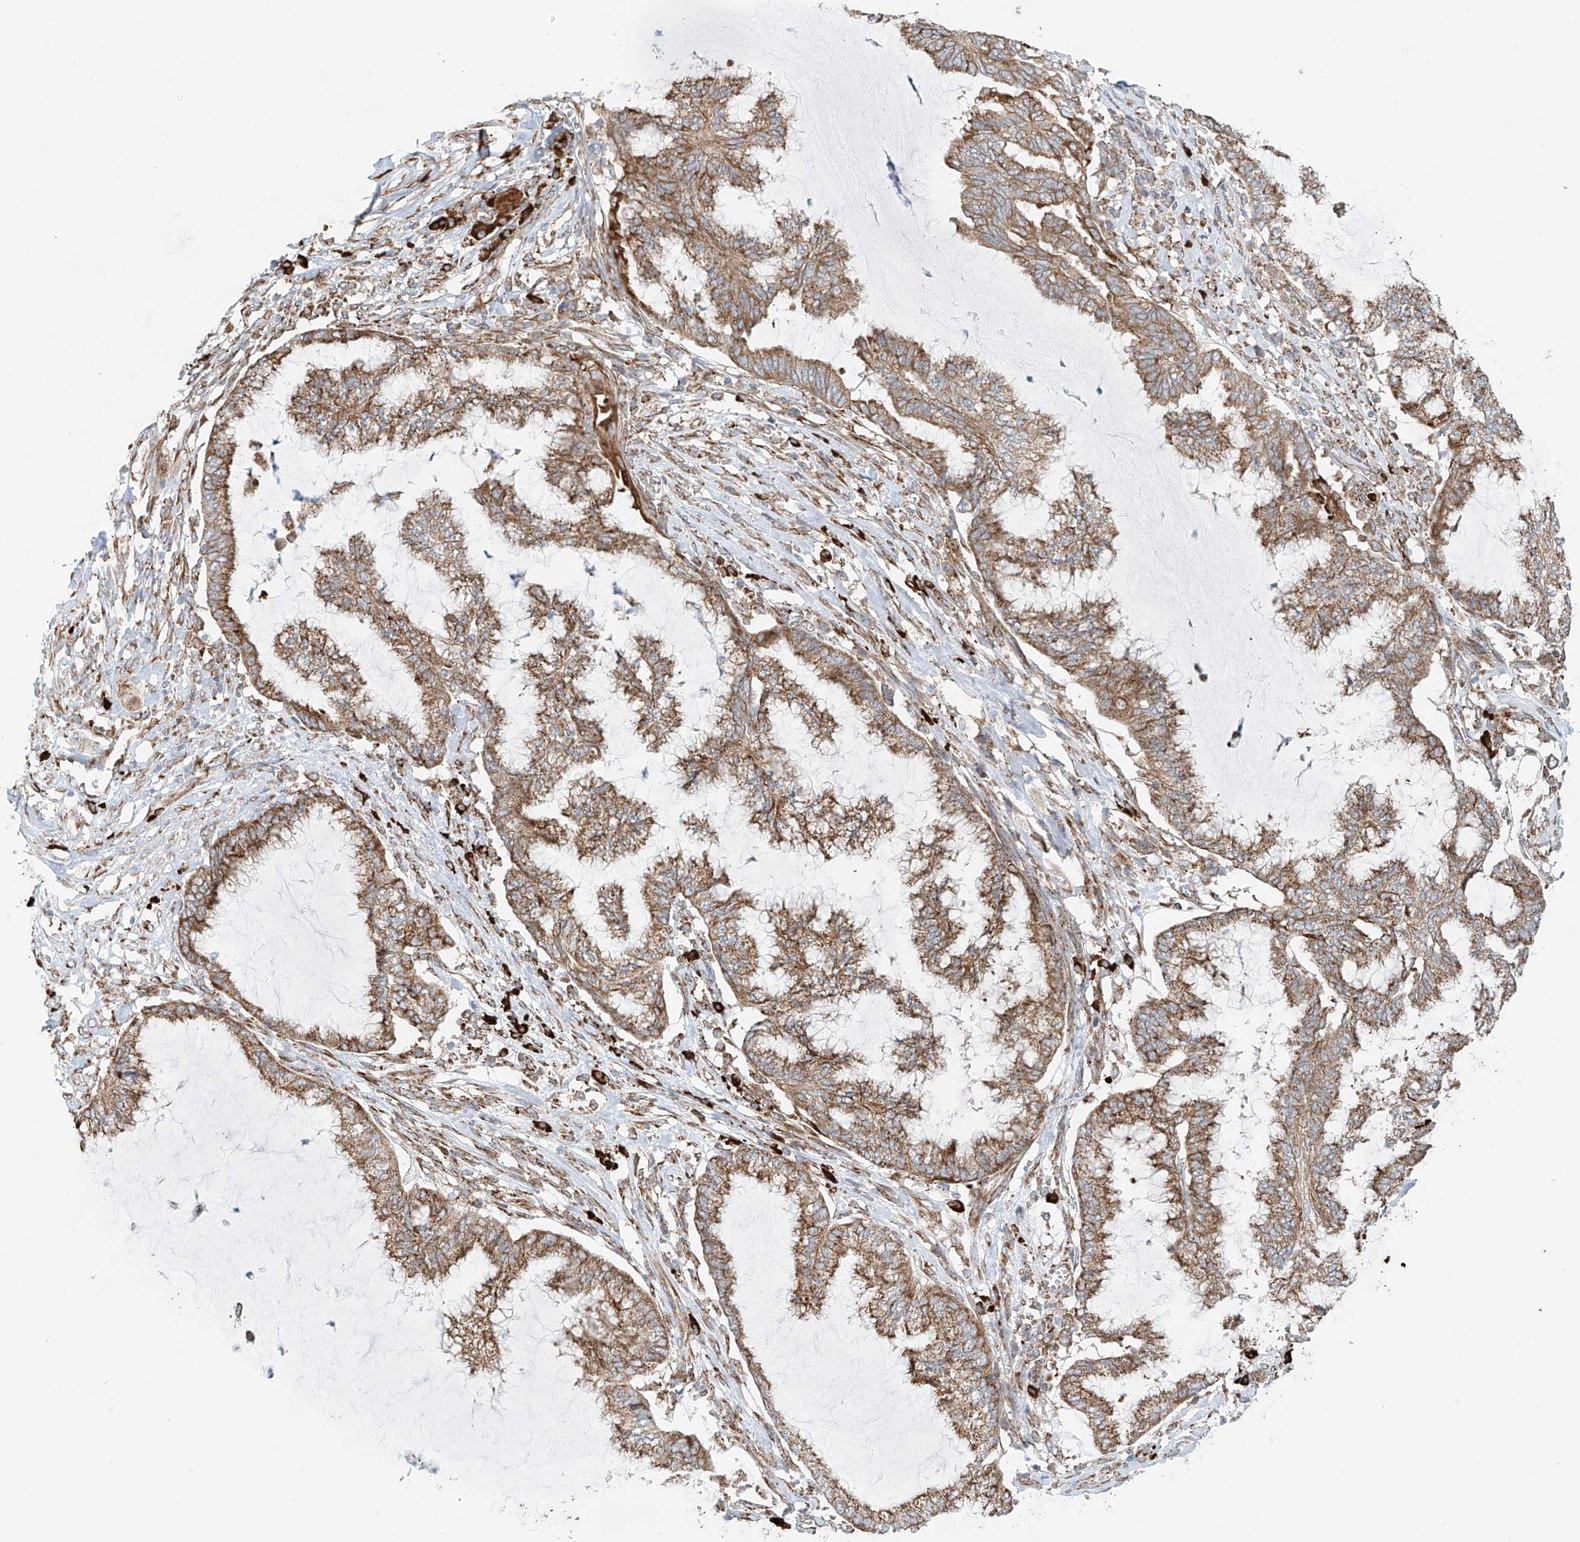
{"staining": {"intensity": "moderate", "quantity": ">75%", "location": "cytoplasmic/membranous"}, "tissue": "endometrial cancer", "cell_type": "Tumor cells", "image_type": "cancer", "snomed": [{"axis": "morphology", "description": "Adenocarcinoma, NOS"}, {"axis": "topography", "description": "Endometrium"}], "caption": "Immunohistochemistry photomicrograph of human endometrial cancer stained for a protein (brown), which demonstrates medium levels of moderate cytoplasmic/membranous positivity in approximately >75% of tumor cells.", "gene": "EIPR1", "patient": {"sex": "female", "age": 86}}